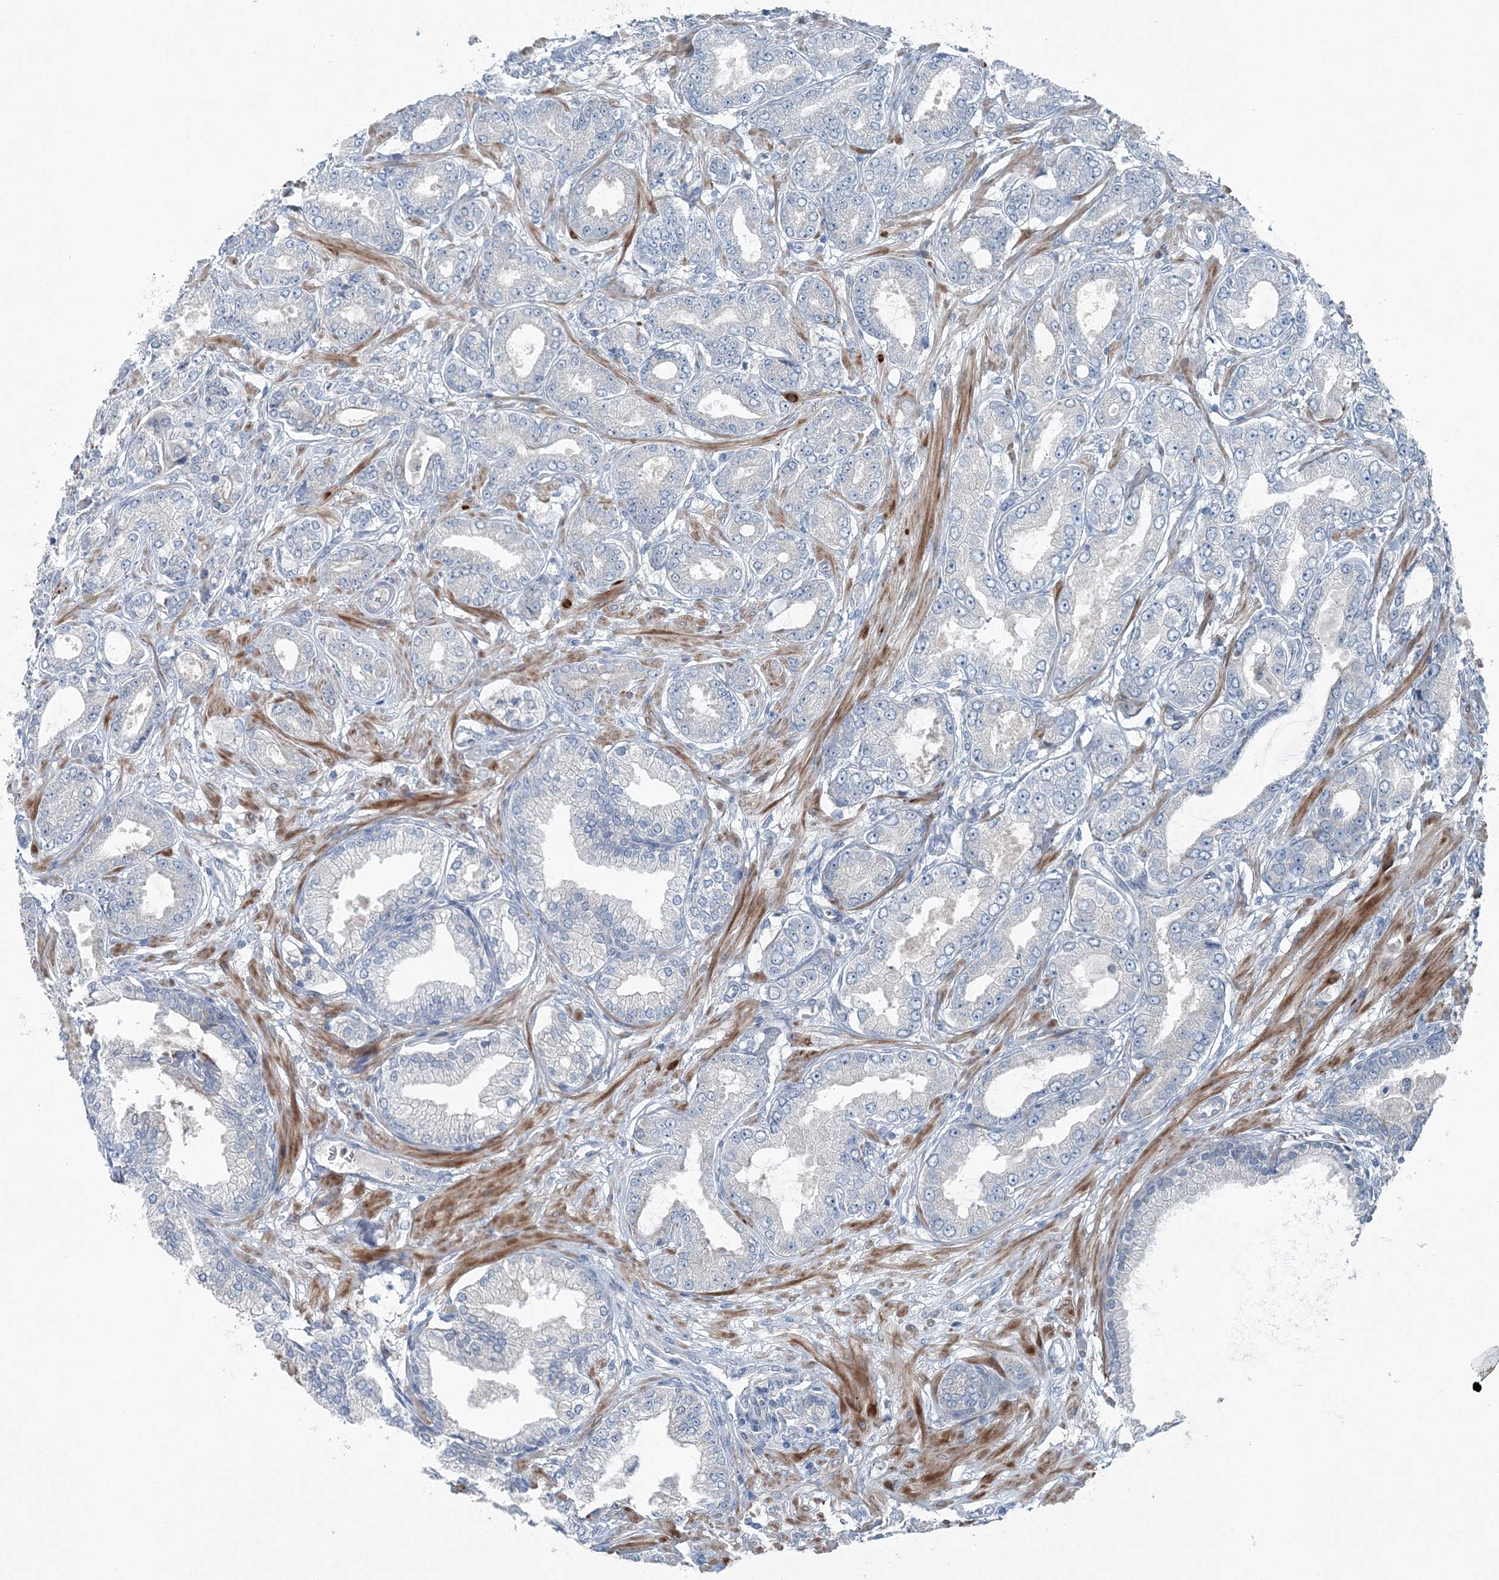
{"staining": {"intensity": "negative", "quantity": "none", "location": "none"}, "tissue": "prostate cancer", "cell_type": "Tumor cells", "image_type": "cancer", "snomed": [{"axis": "morphology", "description": "Adenocarcinoma, Low grade"}, {"axis": "topography", "description": "Prostate"}], "caption": "The image shows no significant staining in tumor cells of prostate cancer (low-grade adenocarcinoma). (DAB (3,3'-diaminobenzidine) immunohistochemistry with hematoxylin counter stain).", "gene": "KIAA1586", "patient": {"sex": "male", "age": 63}}